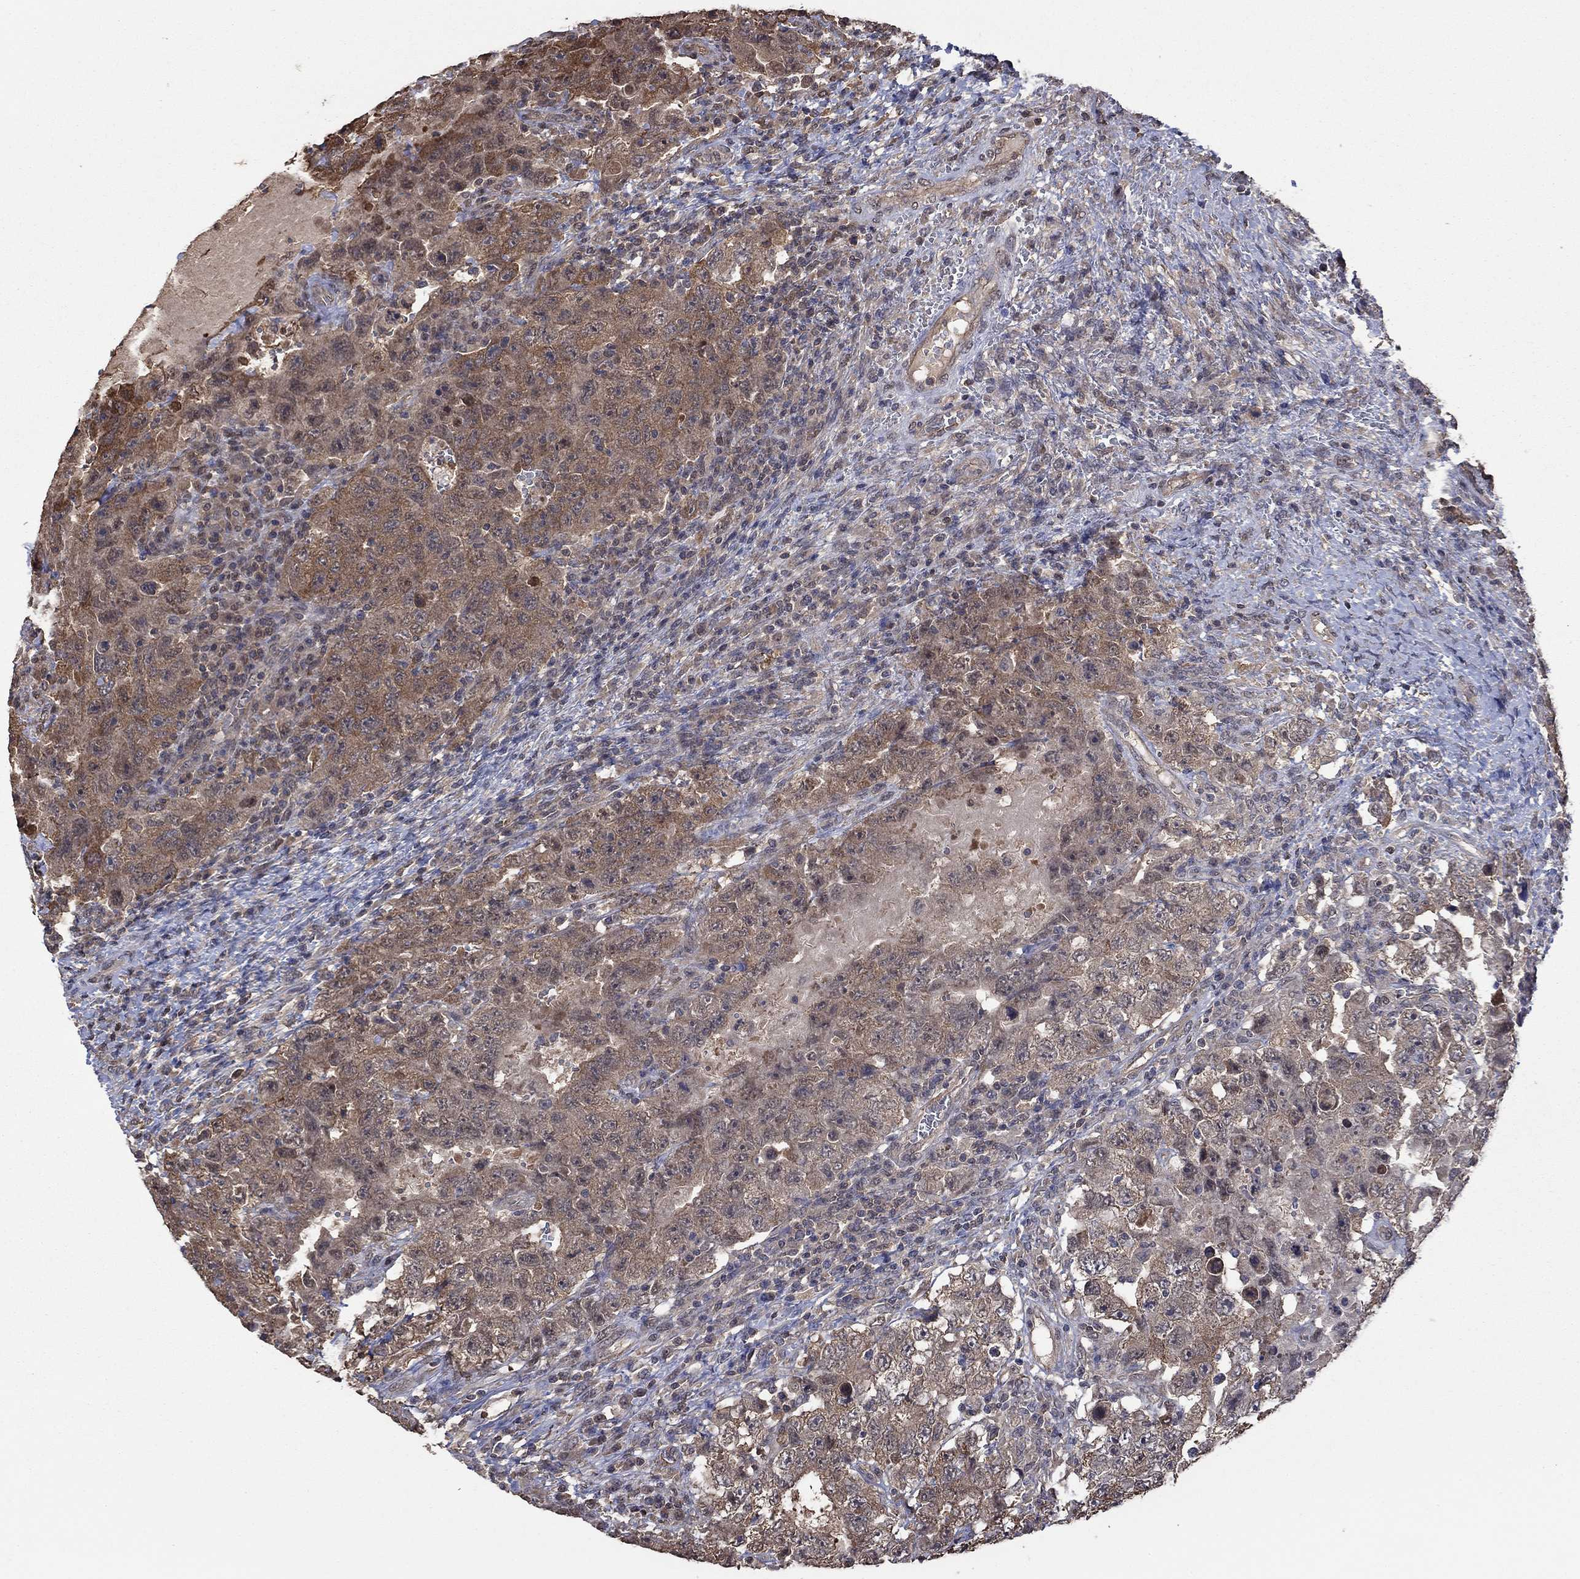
{"staining": {"intensity": "moderate", "quantity": "25%-75%", "location": "cytoplasmic/membranous"}, "tissue": "testis cancer", "cell_type": "Tumor cells", "image_type": "cancer", "snomed": [{"axis": "morphology", "description": "Carcinoma, Embryonal, NOS"}, {"axis": "topography", "description": "Testis"}], "caption": "DAB immunohistochemical staining of testis cancer (embryonal carcinoma) shows moderate cytoplasmic/membranous protein staining in about 25%-75% of tumor cells.", "gene": "RNF114", "patient": {"sex": "male", "age": 26}}